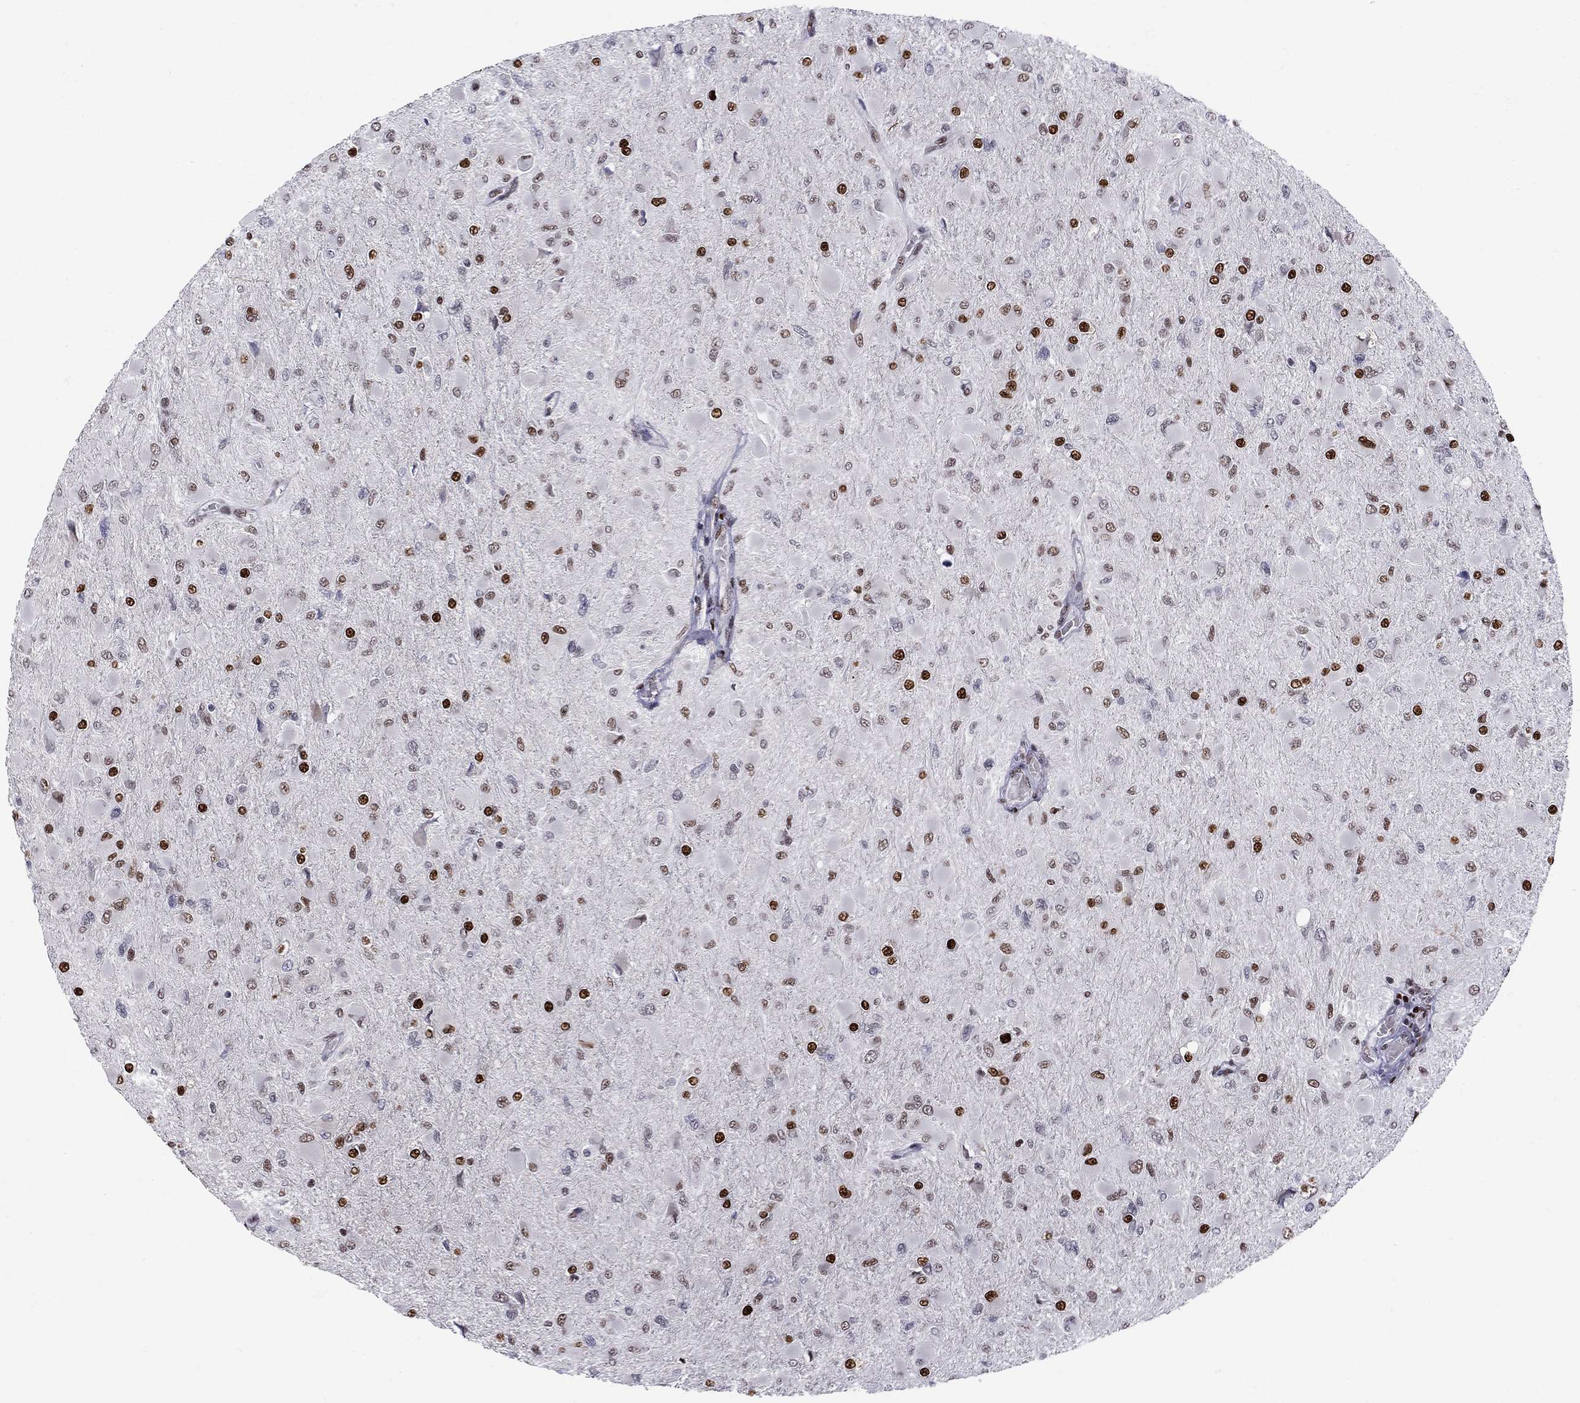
{"staining": {"intensity": "strong", "quantity": "25%-75%", "location": "nuclear"}, "tissue": "glioma", "cell_type": "Tumor cells", "image_type": "cancer", "snomed": [{"axis": "morphology", "description": "Glioma, malignant, High grade"}, {"axis": "topography", "description": "Cerebral cortex"}], "caption": "A brown stain highlights strong nuclear expression of a protein in malignant glioma (high-grade) tumor cells. (brown staining indicates protein expression, while blue staining denotes nuclei).", "gene": "PCGF3", "patient": {"sex": "female", "age": 36}}